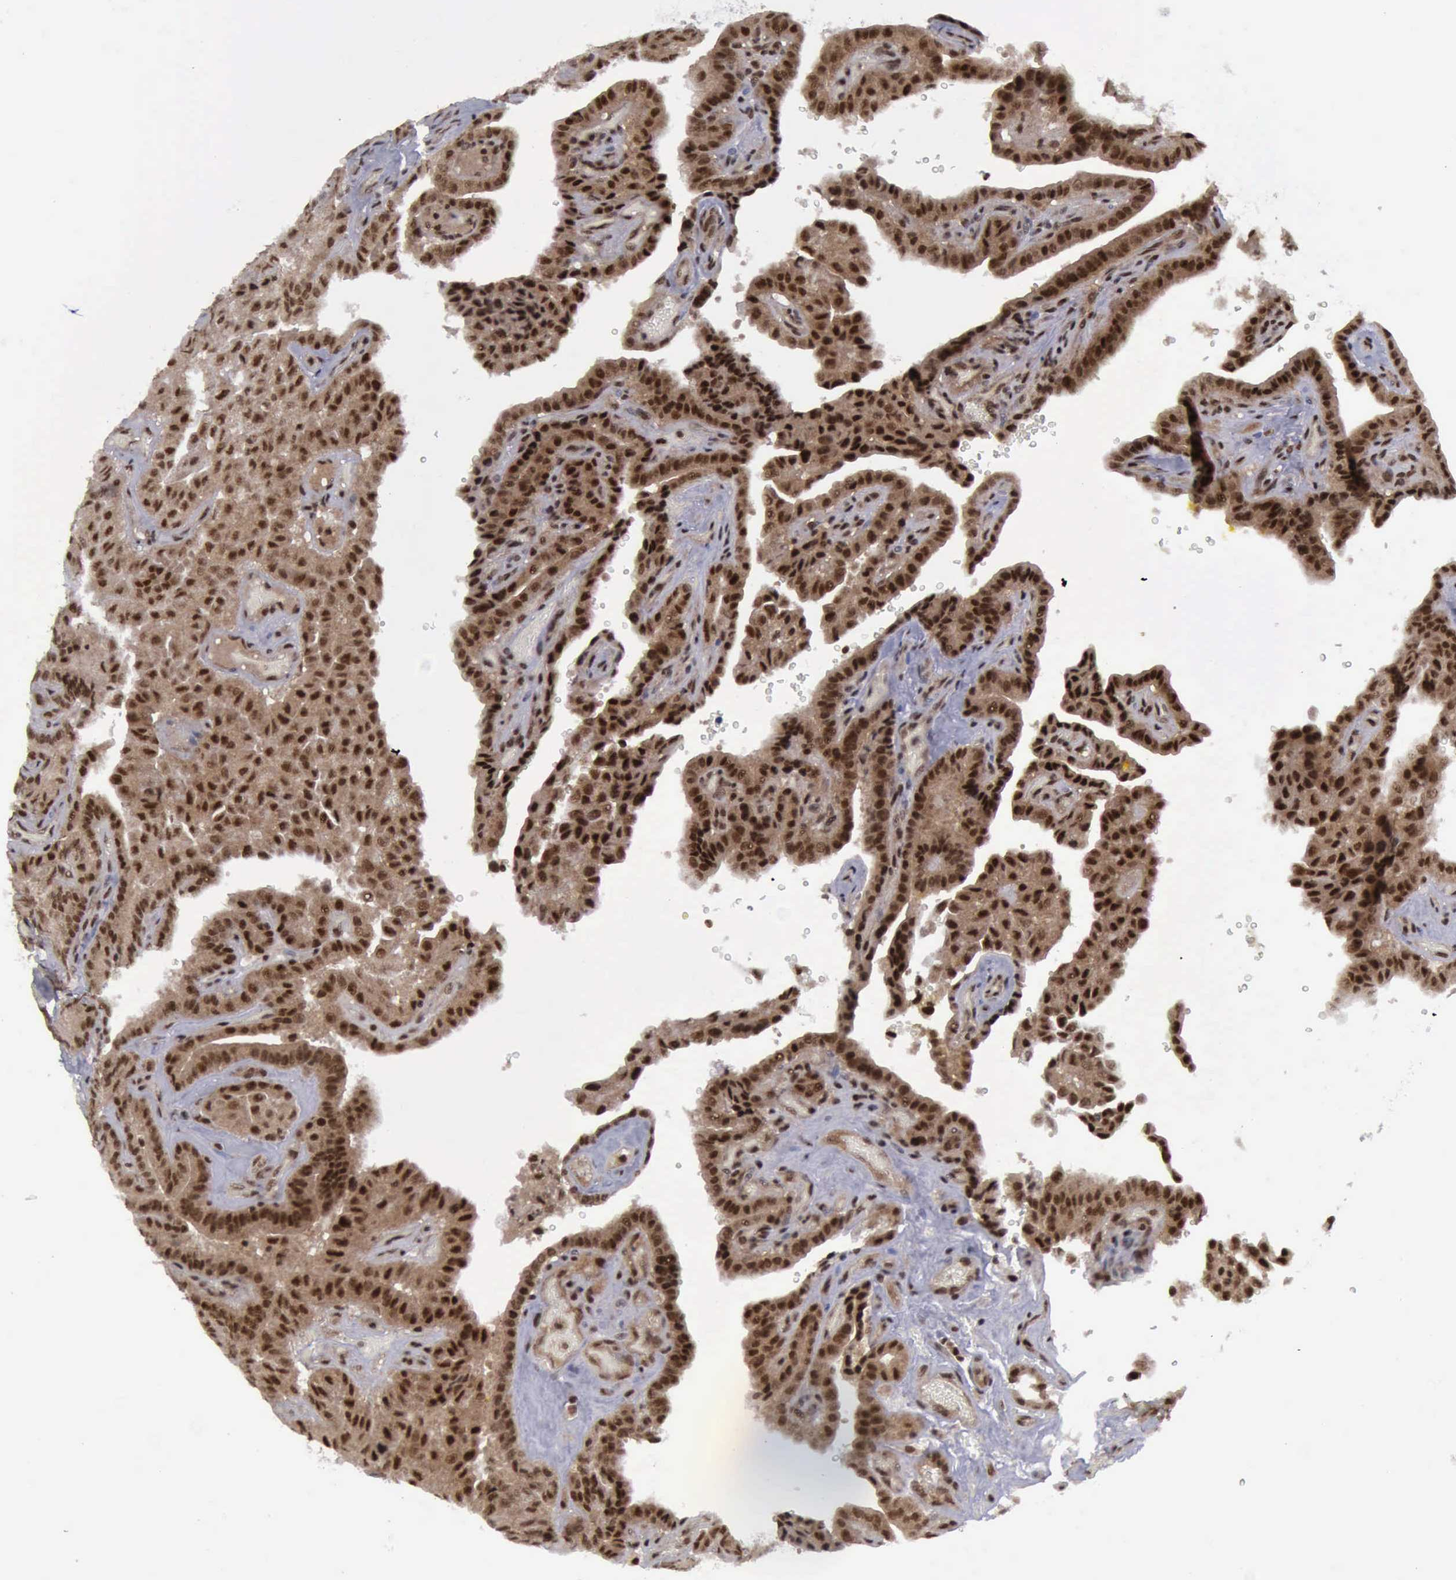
{"staining": {"intensity": "strong", "quantity": ">75%", "location": "cytoplasmic/membranous,nuclear"}, "tissue": "thyroid cancer", "cell_type": "Tumor cells", "image_type": "cancer", "snomed": [{"axis": "morphology", "description": "Papillary adenocarcinoma, NOS"}, {"axis": "topography", "description": "Thyroid gland"}], "caption": "A micrograph showing strong cytoplasmic/membranous and nuclear expression in approximately >75% of tumor cells in thyroid cancer (papillary adenocarcinoma), as visualized by brown immunohistochemical staining.", "gene": "ATM", "patient": {"sex": "male", "age": 87}}